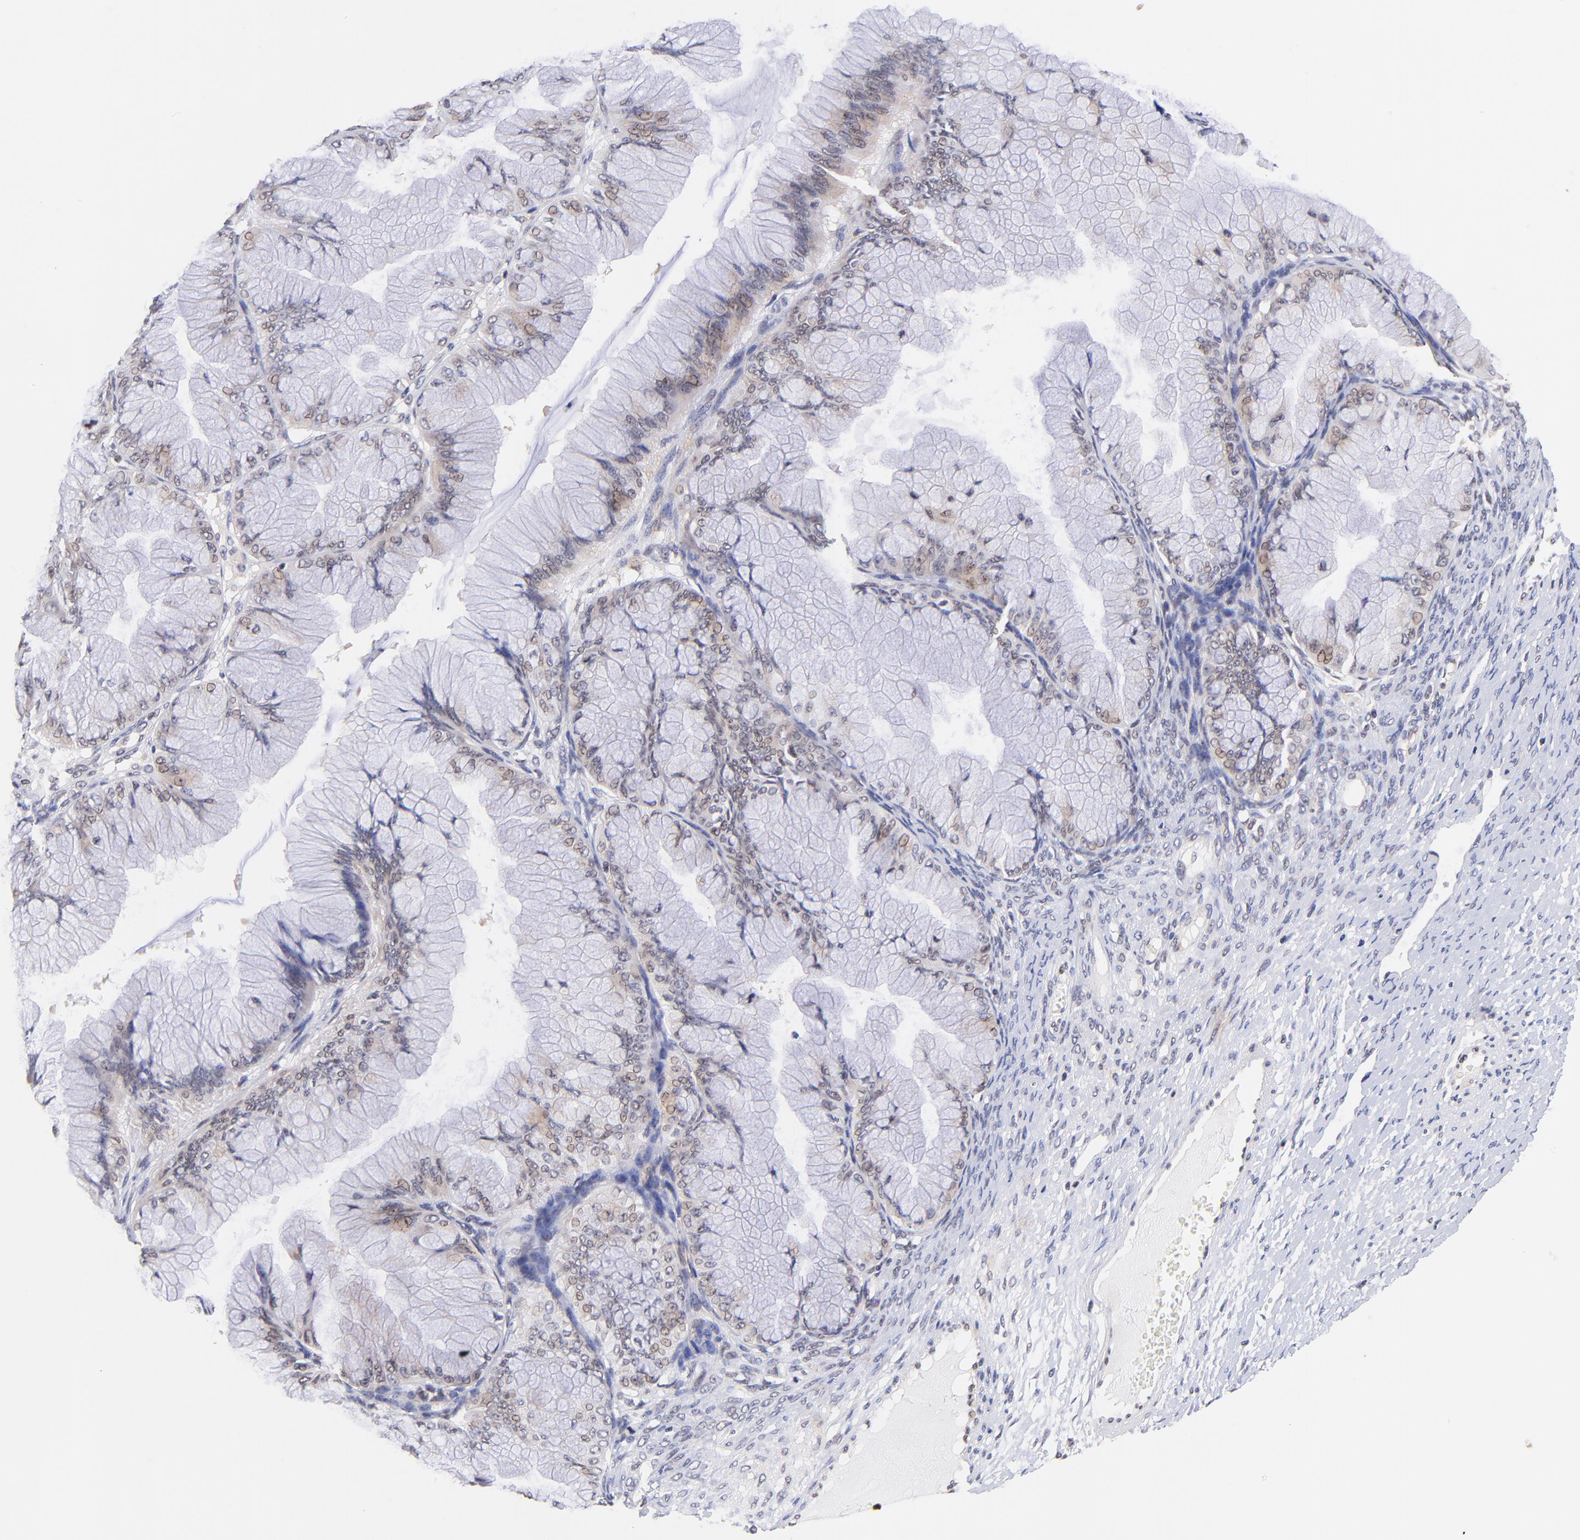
{"staining": {"intensity": "weak", "quantity": "25%-75%", "location": "cytoplasmic/membranous,nuclear"}, "tissue": "ovarian cancer", "cell_type": "Tumor cells", "image_type": "cancer", "snomed": [{"axis": "morphology", "description": "Cystadenocarcinoma, mucinous, NOS"}, {"axis": "topography", "description": "Ovary"}], "caption": "Protein expression analysis of human ovarian cancer (mucinous cystadenocarcinoma) reveals weak cytoplasmic/membranous and nuclear staining in approximately 25%-75% of tumor cells.", "gene": "WDR25", "patient": {"sex": "female", "age": 63}}